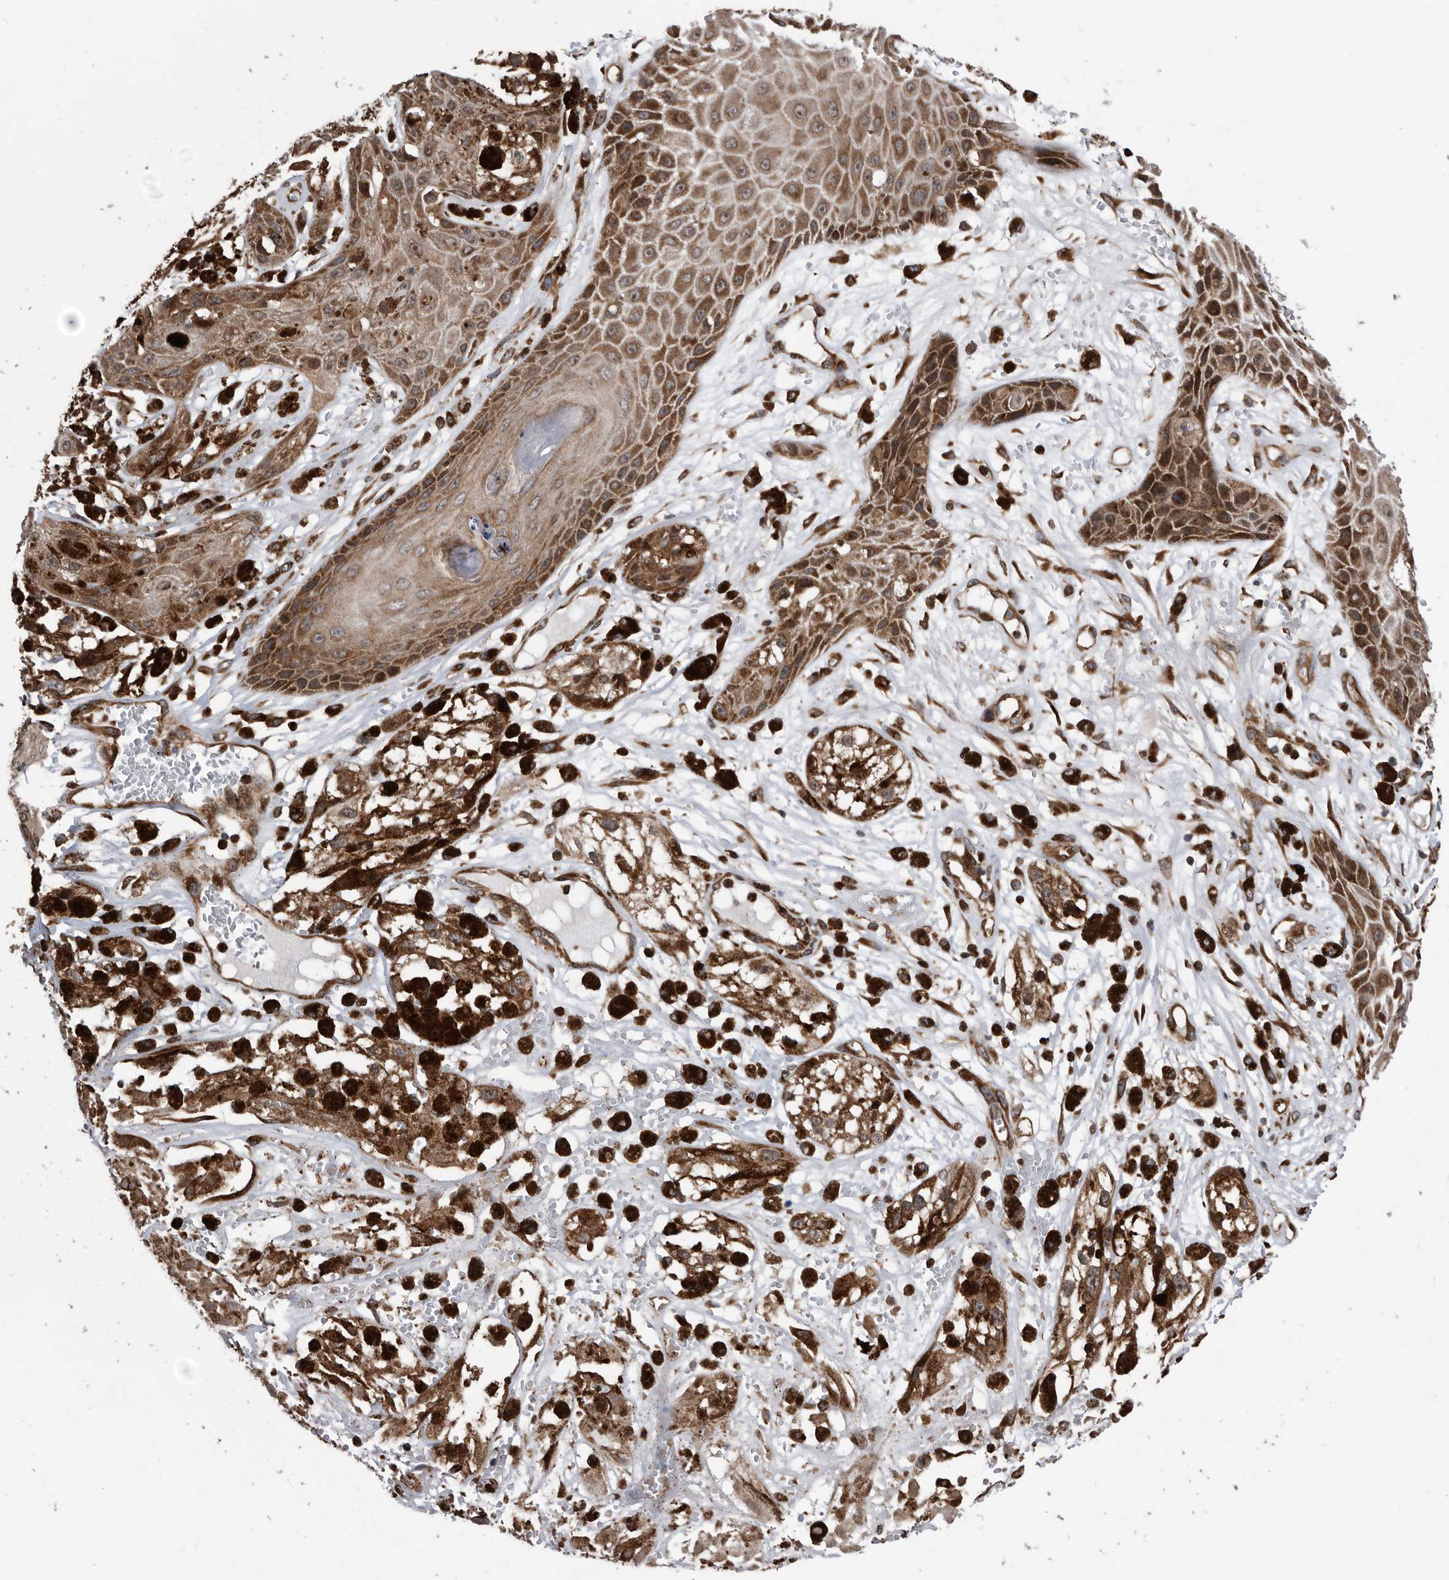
{"staining": {"intensity": "moderate", "quantity": ">75%", "location": "cytoplasmic/membranous"}, "tissue": "melanoma", "cell_type": "Tumor cells", "image_type": "cancer", "snomed": [{"axis": "morphology", "description": "Malignant melanoma, NOS"}, {"axis": "topography", "description": "Skin"}], "caption": "Melanoma was stained to show a protein in brown. There is medium levels of moderate cytoplasmic/membranous positivity in about >75% of tumor cells.", "gene": "SERINC2", "patient": {"sex": "male", "age": 88}}